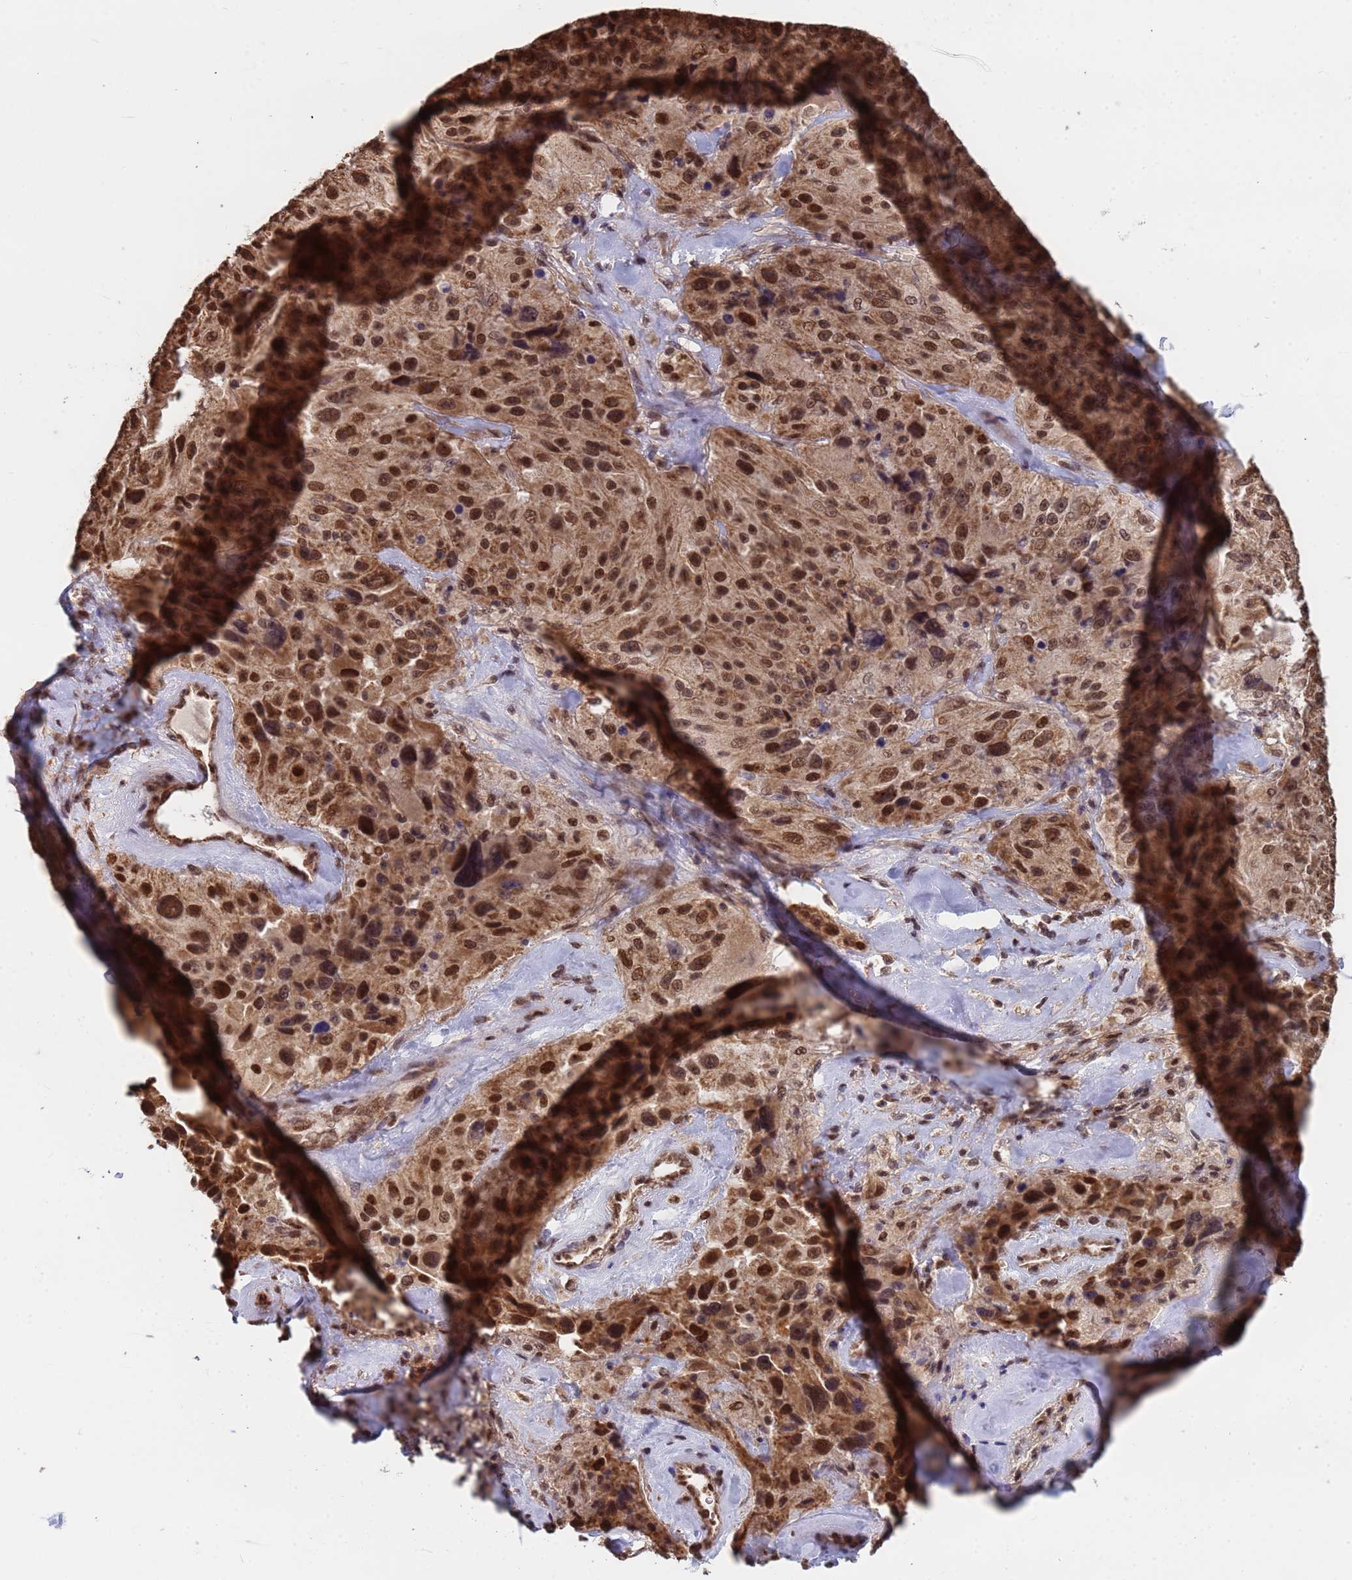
{"staining": {"intensity": "strong", "quantity": ">75%", "location": "cytoplasmic/membranous,nuclear"}, "tissue": "melanoma", "cell_type": "Tumor cells", "image_type": "cancer", "snomed": [{"axis": "morphology", "description": "Malignant melanoma, Metastatic site"}, {"axis": "topography", "description": "Lymph node"}], "caption": "Strong cytoplasmic/membranous and nuclear protein expression is identified in approximately >75% of tumor cells in malignant melanoma (metastatic site).", "gene": "DENND2B", "patient": {"sex": "male", "age": 62}}